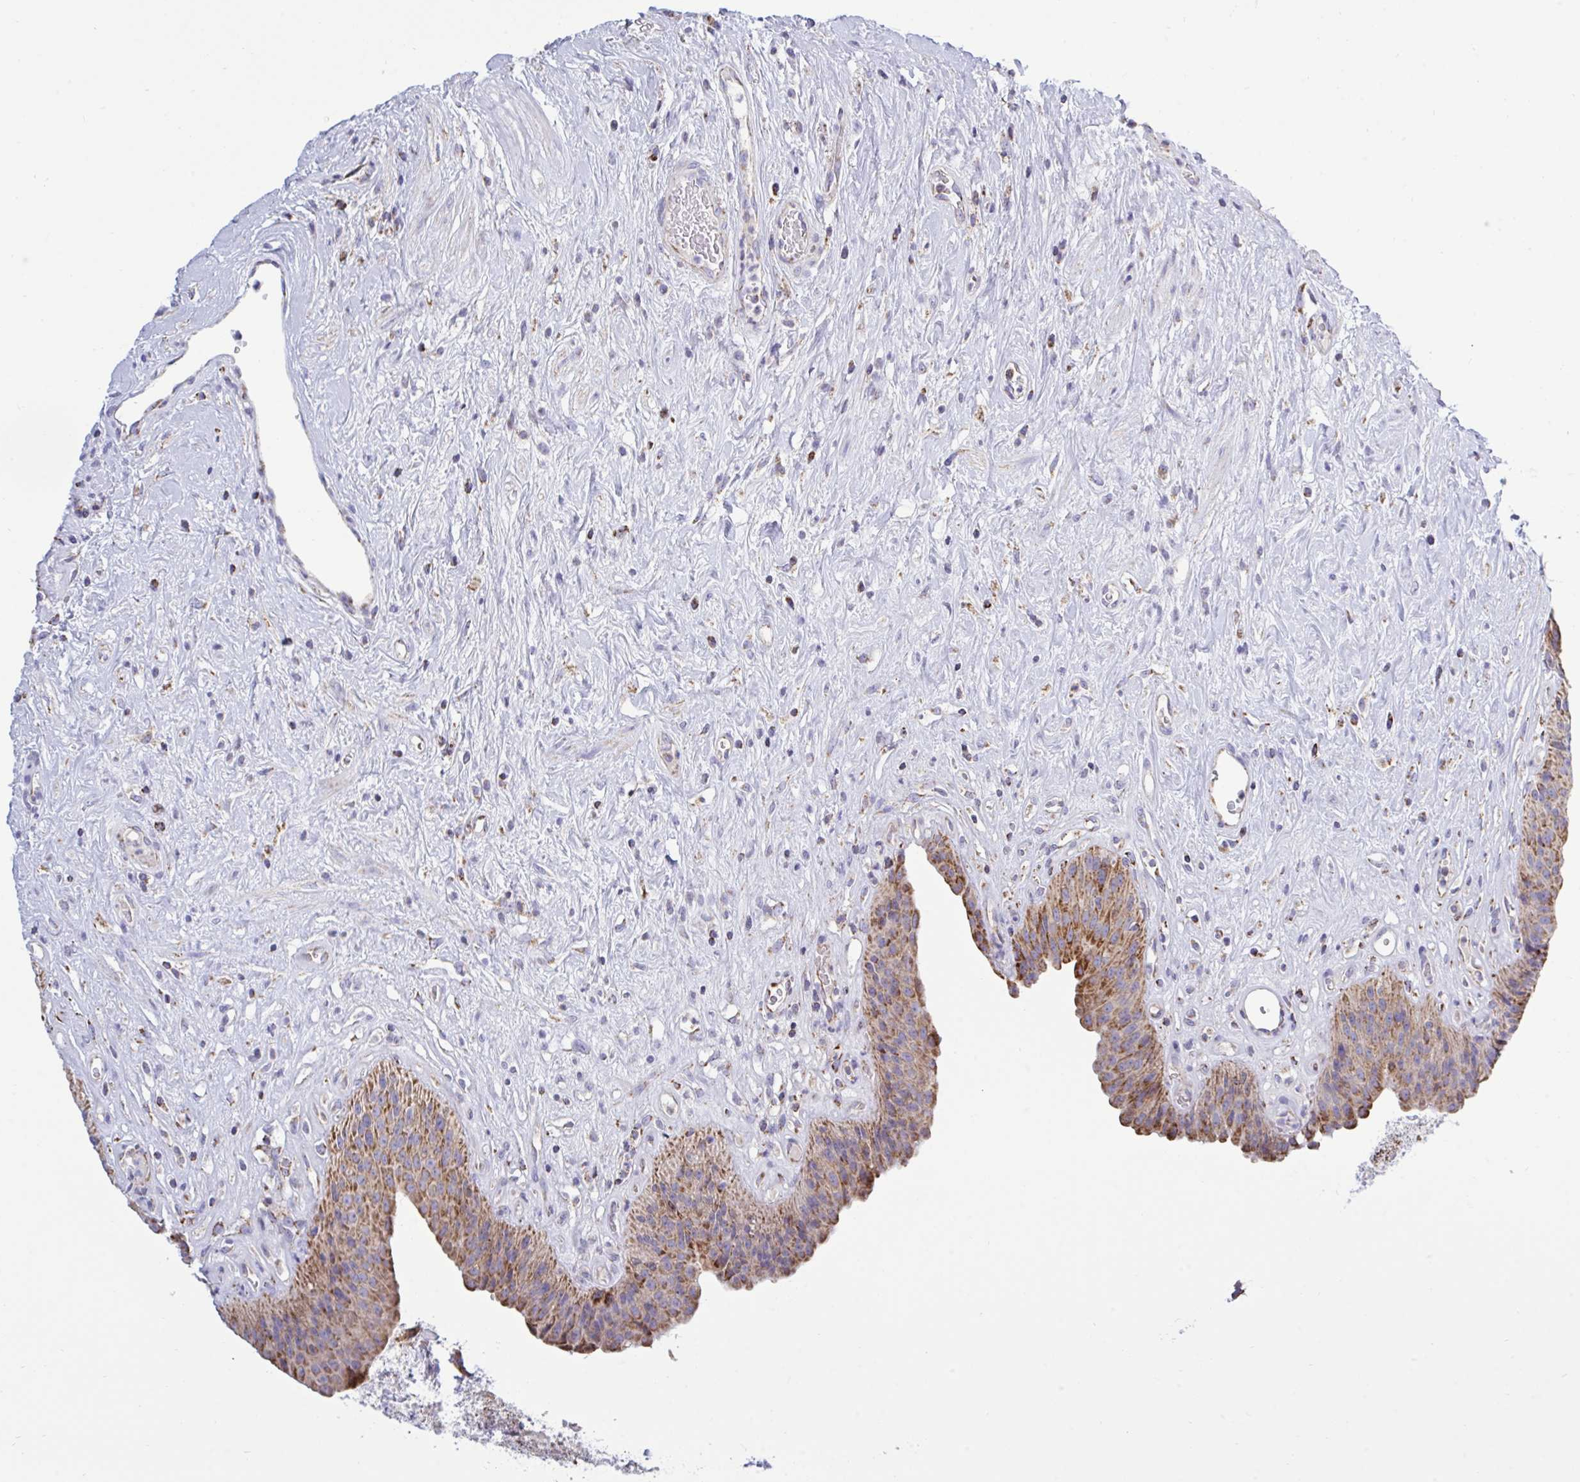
{"staining": {"intensity": "moderate", "quantity": ">75%", "location": "cytoplasmic/membranous"}, "tissue": "urinary bladder", "cell_type": "Urothelial cells", "image_type": "normal", "snomed": [{"axis": "morphology", "description": "Normal tissue, NOS"}, {"axis": "topography", "description": "Urinary bladder"}], "caption": "This is a histology image of IHC staining of unremarkable urinary bladder, which shows moderate positivity in the cytoplasmic/membranous of urothelial cells.", "gene": "HSPE1", "patient": {"sex": "female", "age": 56}}